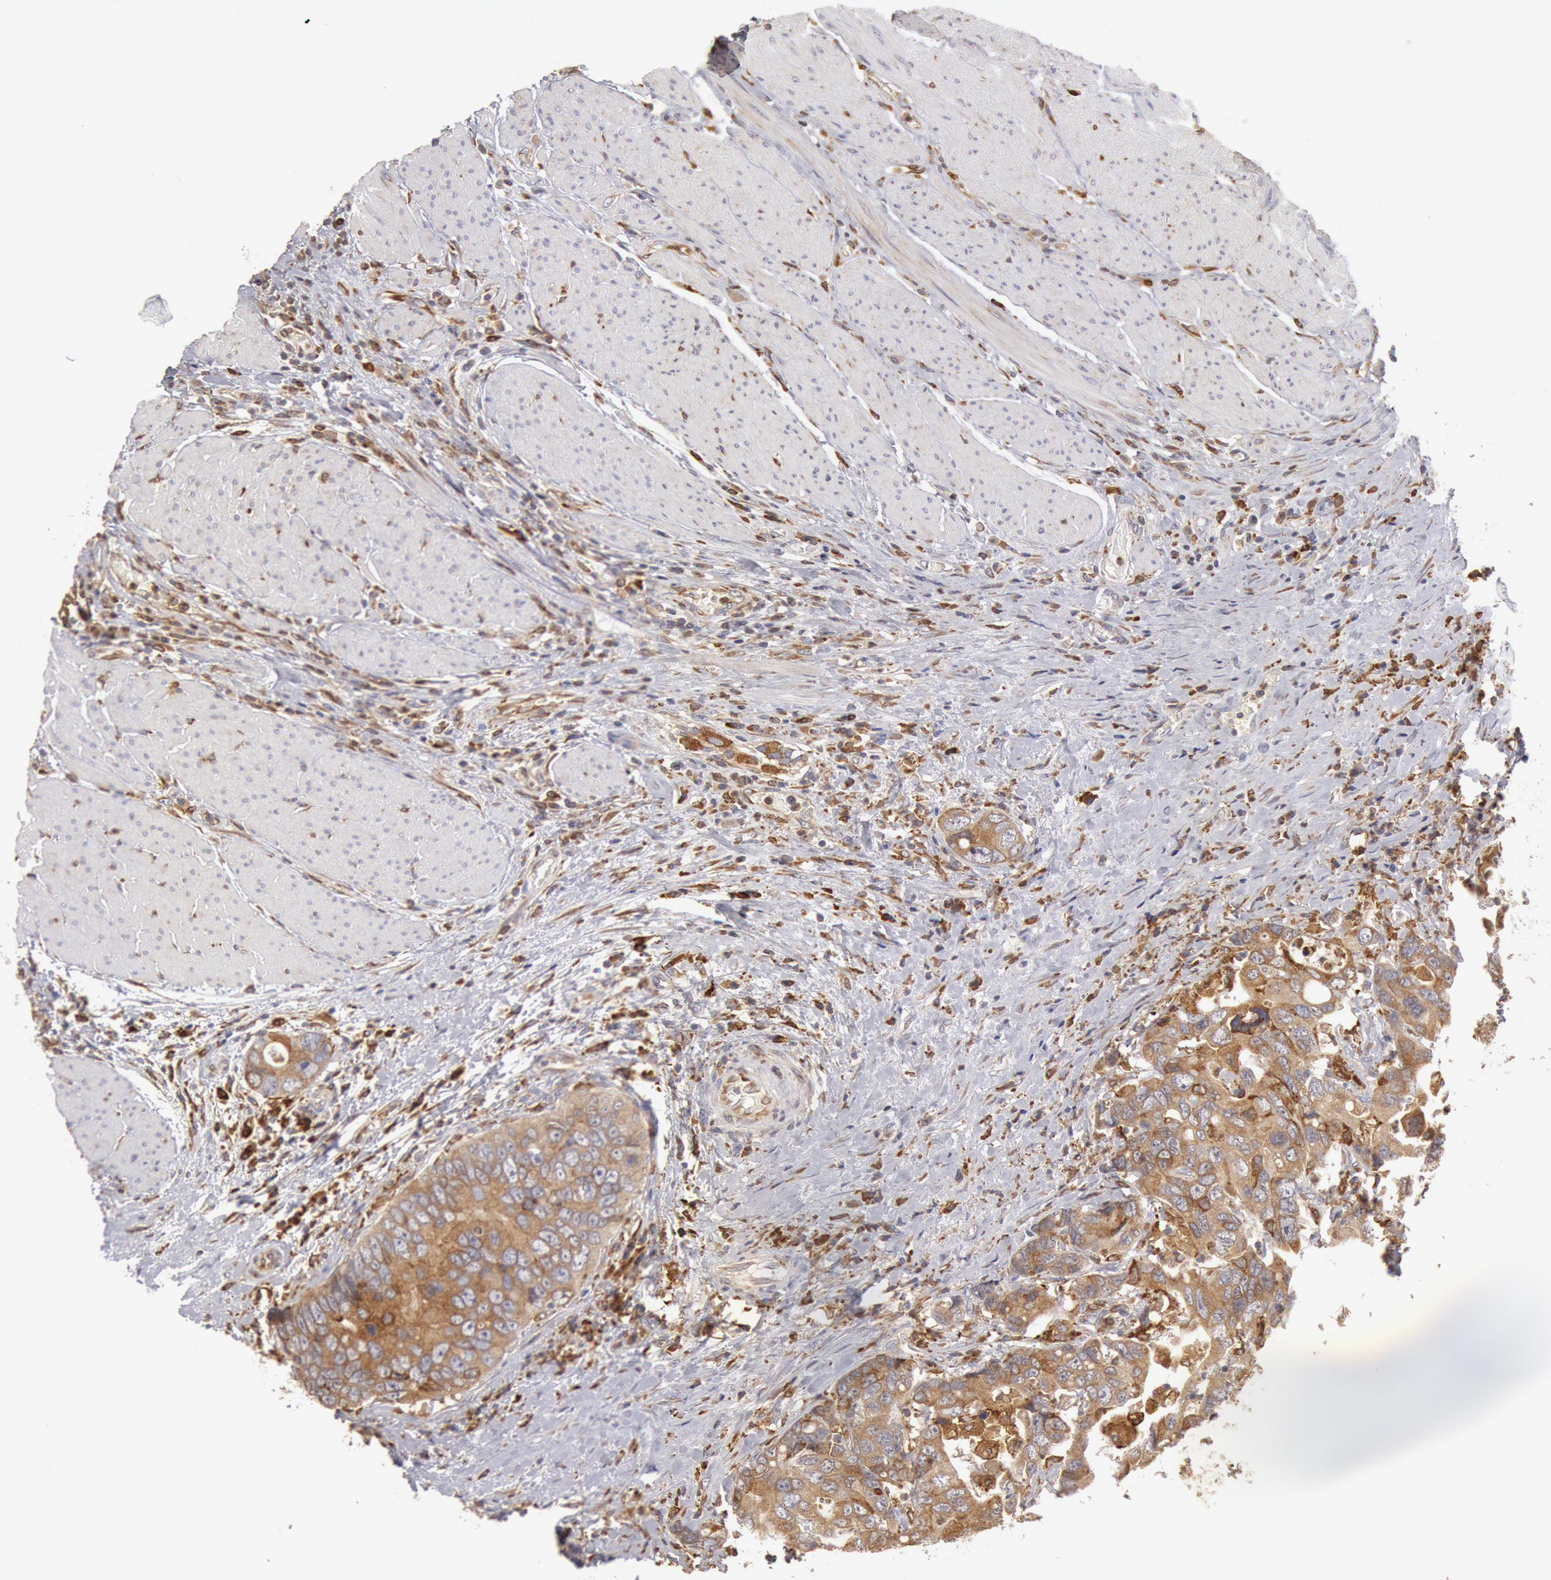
{"staining": {"intensity": "moderate", "quantity": ">75%", "location": "cytoplasmic/membranous"}, "tissue": "colorectal cancer", "cell_type": "Tumor cells", "image_type": "cancer", "snomed": [{"axis": "morphology", "description": "Adenocarcinoma, NOS"}, {"axis": "topography", "description": "Rectum"}], "caption": "Immunohistochemistry histopathology image of human adenocarcinoma (colorectal) stained for a protein (brown), which reveals medium levels of moderate cytoplasmic/membranous positivity in approximately >75% of tumor cells.", "gene": "ERP44", "patient": {"sex": "female", "age": 67}}